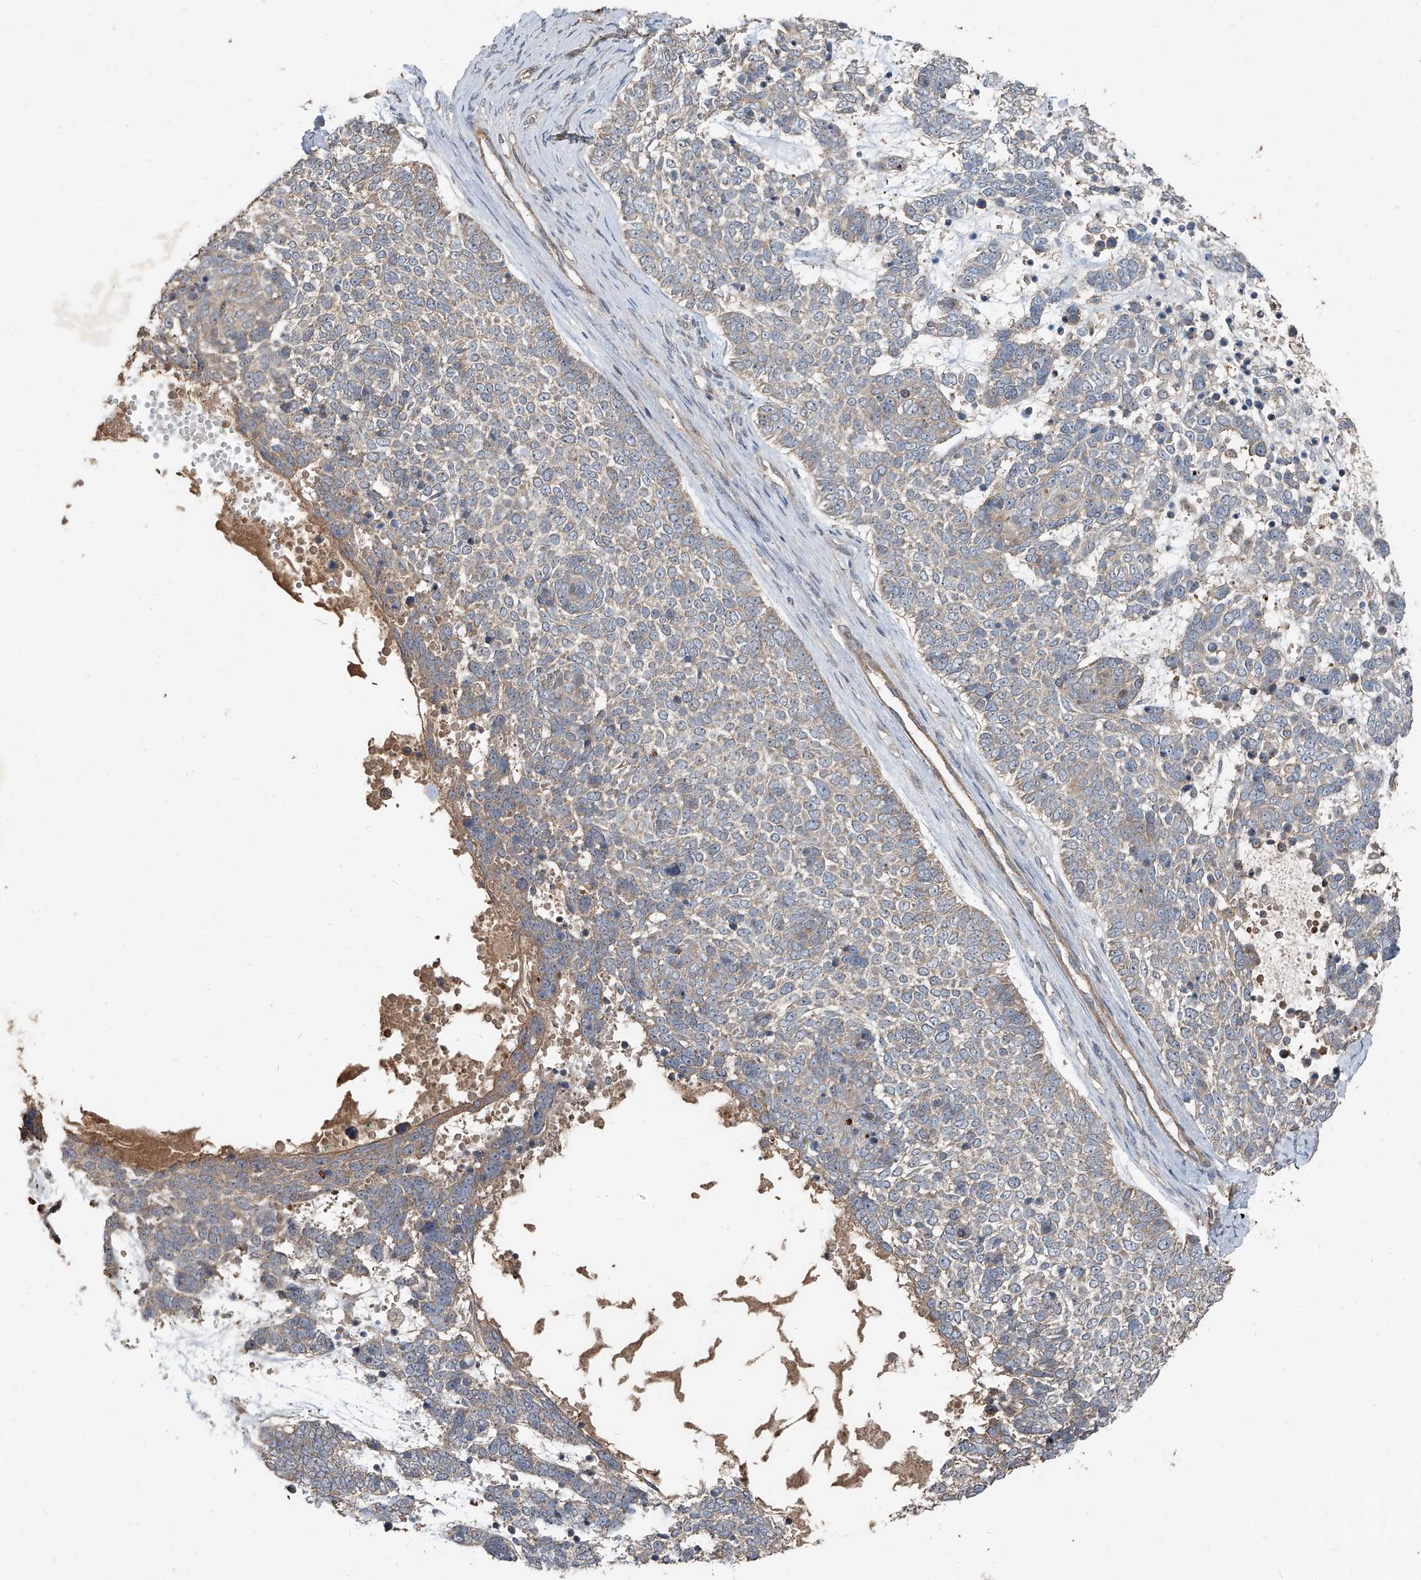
{"staining": {"intensity": "weak", "quantity": "25%-75%", "location": "cytoplasmic/membranous"}, "tissue": "skin cancer", "cell_type": "Tumor cells", "image_type": "cancer", "snomed": [{"axis": "morphology", "description": "Basal cell carcinoma"}, {"axis": "topography", "description": "Skin"}], "caption": "About 25%-75% of tumor cells in skin cancer demonstrate weak cytoplasmic/membranous protein expression as visualized by brown immunohistochemical staining.", "gene": "CCN1", "patient": {"sex": "female", "age": 81}}